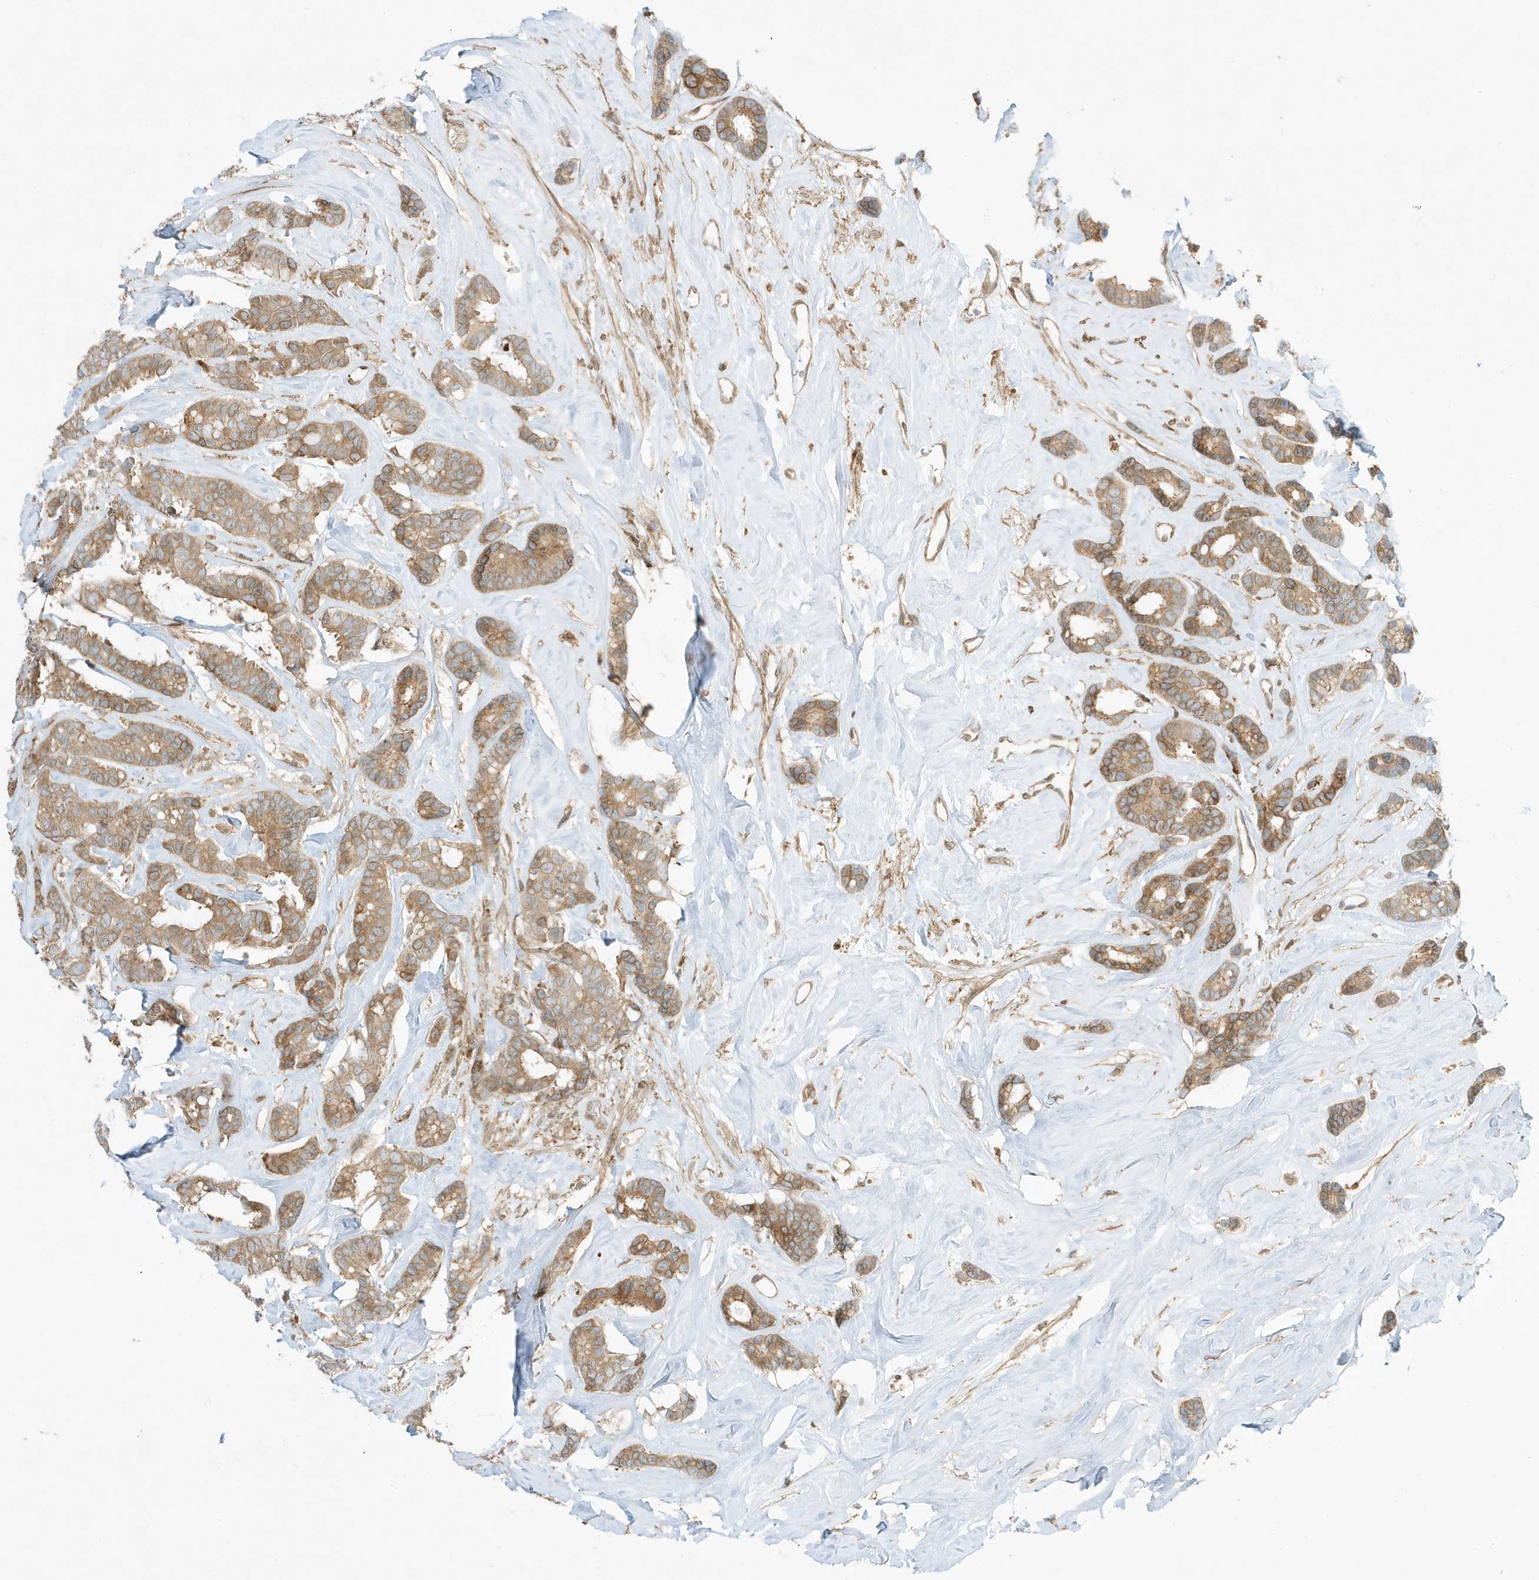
{"staining": {"intensity": "moderate", "quantity": ">75%", "location": "cytoplasmic/membranous"}, "tissue": "breast cancer", "cell_type": "Tumor cells", "image_type": "cancer", "snomed": [{"axis": "morphology", "description": "Duct carcinoma"}, {"axis": "topography", "description": "Breast"}], "caption": "Breast cancer tissue shows moderate cytoplasmic/membranous expression in about >75% of tumor cells", "gene": "SCARF2", "patient": {"sex": "female", "age": 87}}